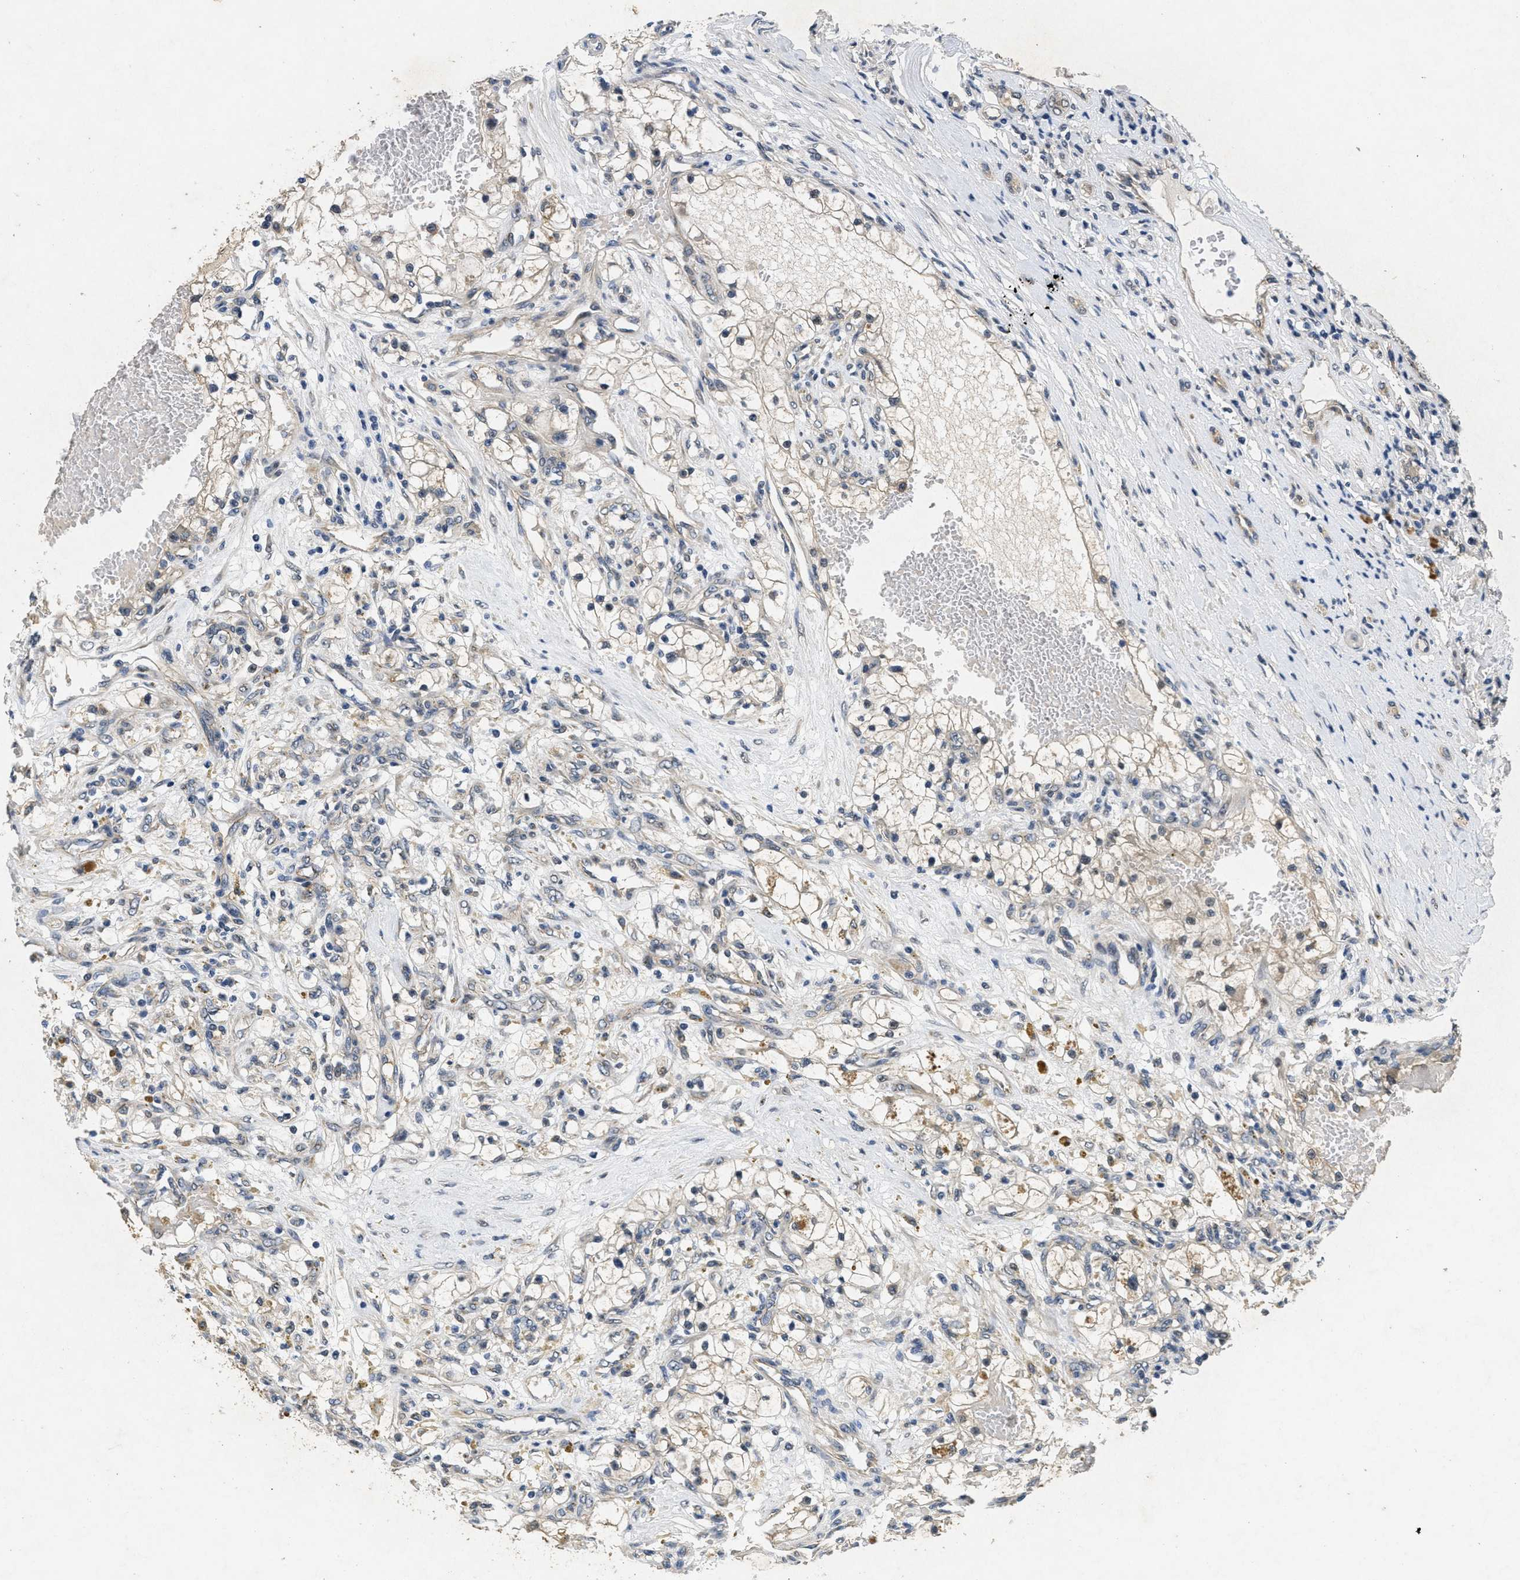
{"staining": {"intensity": "weak", "quantity": "25%-75%", "location": "cytoplasmic/membranous"}, "tissue": "renal cancer", "cell_type": "Tumor cells", "image_type": "cancer", "snomed": [{"axis": "morphology", "description": "Adenocarcinoma, NOS"}, {"axis": "topography", "description": "Kidney"}], "caption": "DAB (3,3'-diaminobenzidine) immunohistochemical staining of human adenocarcinoma (renal) shows weak cytoplasmic/membranous protein positivity in about 25%-75% of tumor cells. The staining is performed using DAB brown chromogen to label protein expression. The nuclei are counter-stained blue using hematoxylin.", "gene": "PAPOLG", "patient": {"sex": "male", "age": 68}}